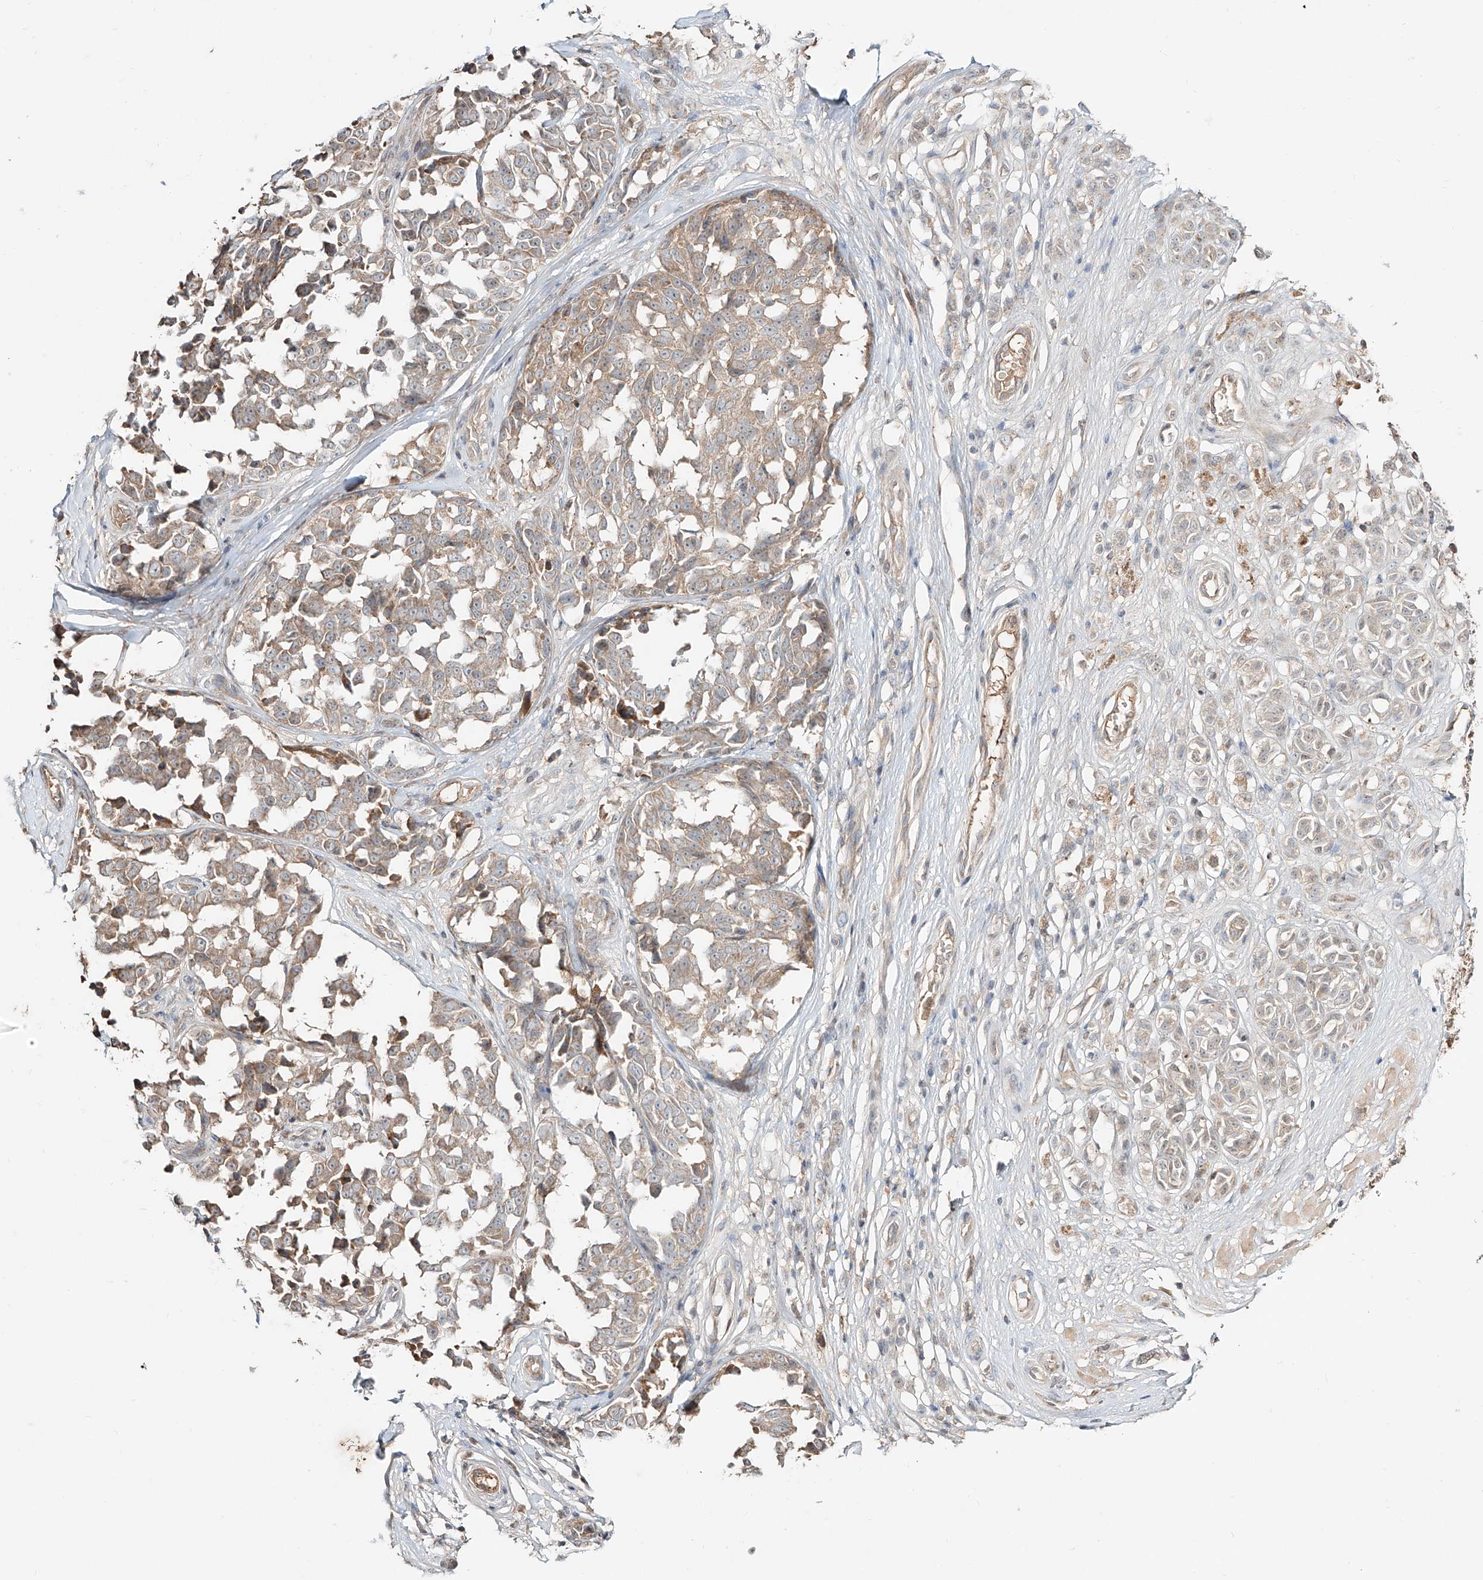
{"staining": {"intensity": "weak", "quantity": ">75%", "location": "cytoplasmic/membranous"}, "tissue": "melanoma", "cell_type": "Tumor cells", "image_type": "cancer", "snomed": [{"axis": "morphology", "description": "Malignant melanoma, NOS"}, {"axis": "topography", "description": "Skin"}], "caption": "A high-resolution micrograph shows immunohistochemistry staining of malignant melanoma, which exhibits weak cytoplasmic/membranous staining in about >75% of tumor cells.", "gene": "ERO1A", "patient": {"sex": "female", "age": 64}}